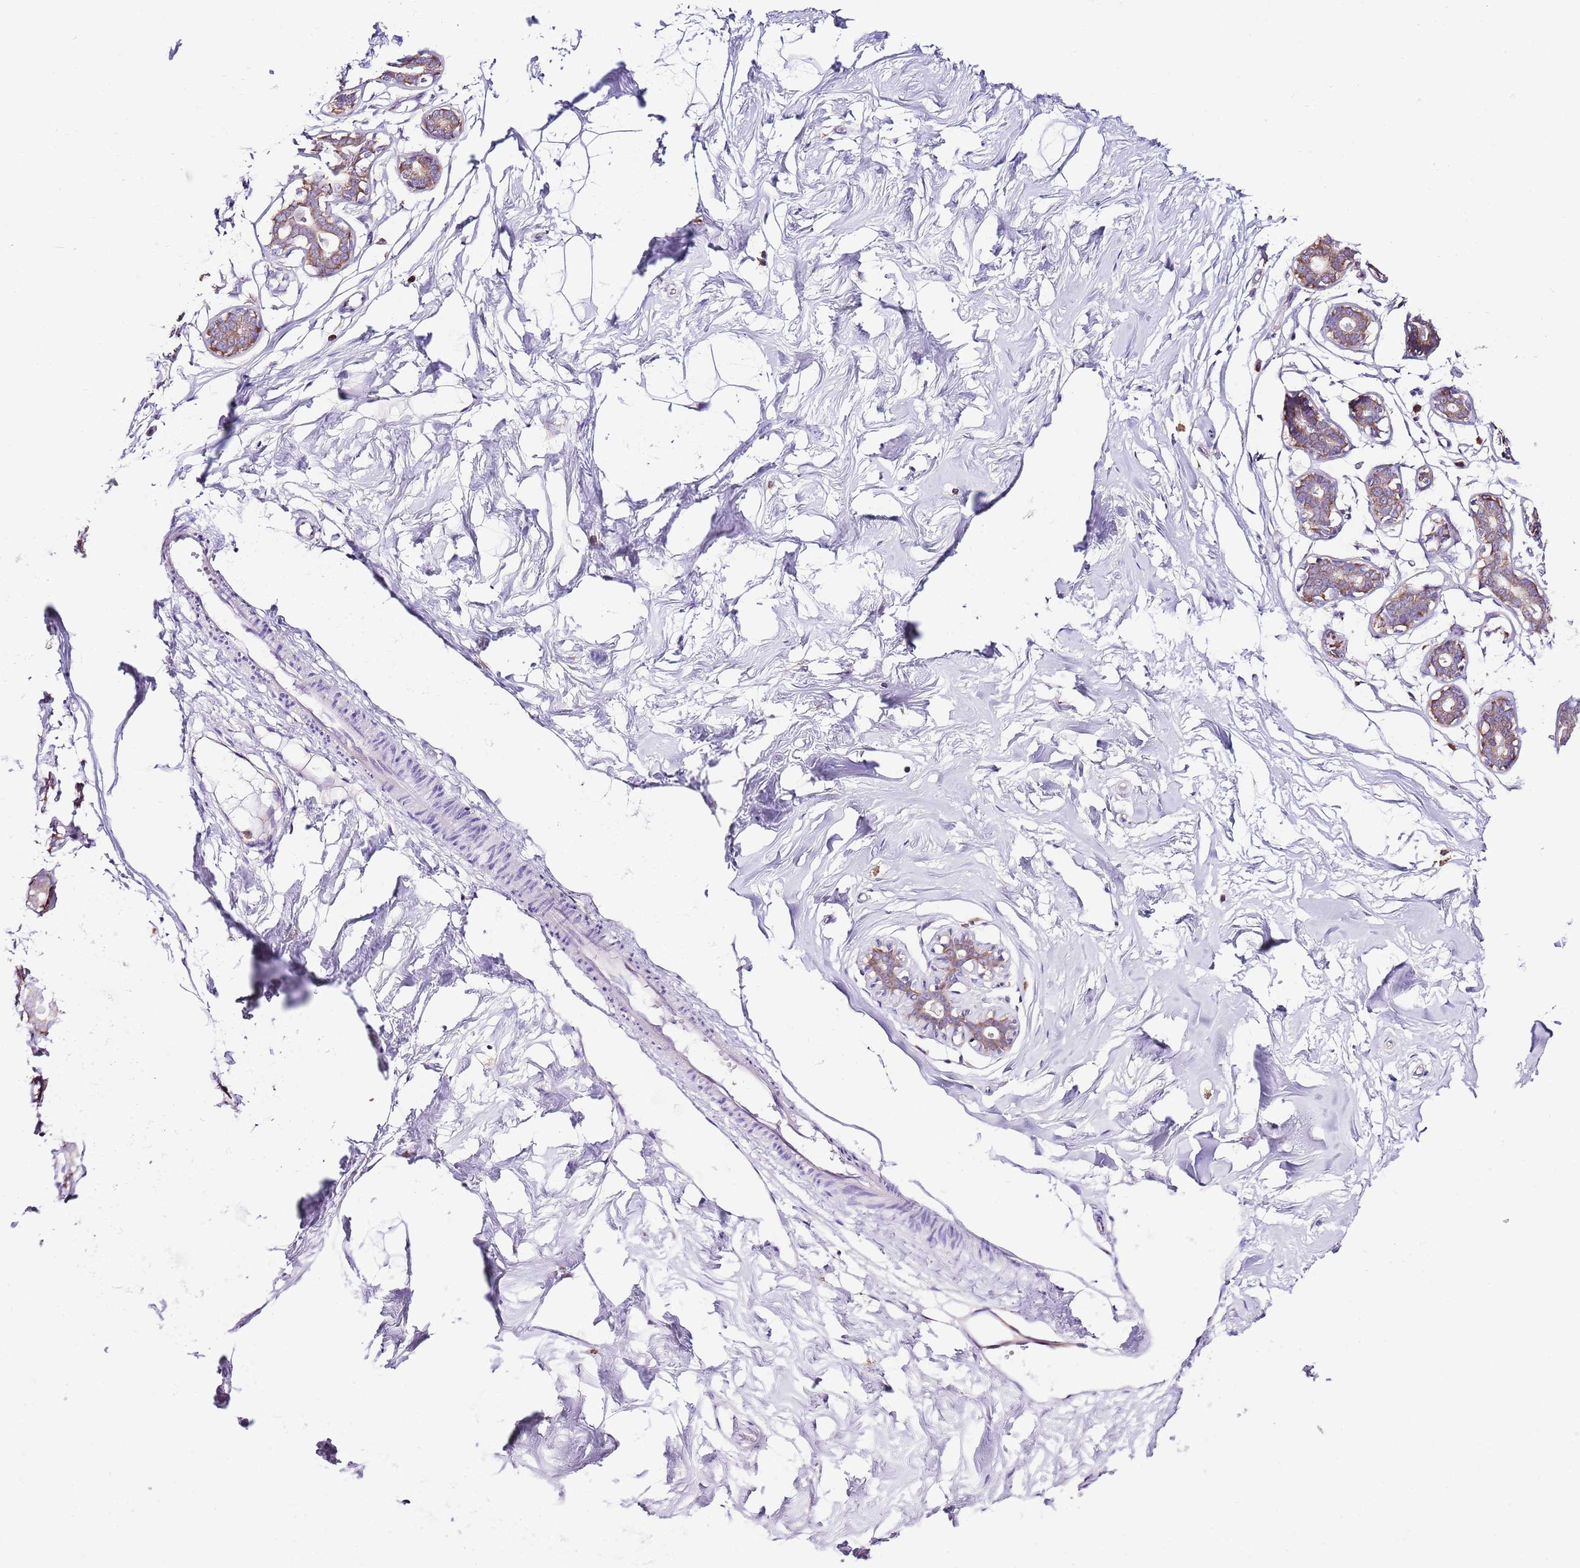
{"staining": {"intensity": "negative", "quantity": "none", "location": "none"}, "tissue": "breast", "cell_type": "Adipocytes", "image_type": "normal", "snomed": [{"axis": "morphology", "description": "Normal tissue, NOS"}, {"axis": "morphology", "description": "Adenoma, NOS"}, {"axis": "topography", "description": "Breast"}], "caption": "Immunohistochemical staining of unremarkable breast exhibits no significant expression in adipocytes. (Brightfield microscopy of DAB (3,3'-diaminobenzidine) IHC at high magnification).", "gene": "RPS10", "patient": {"sex": "female", "age": 23}}